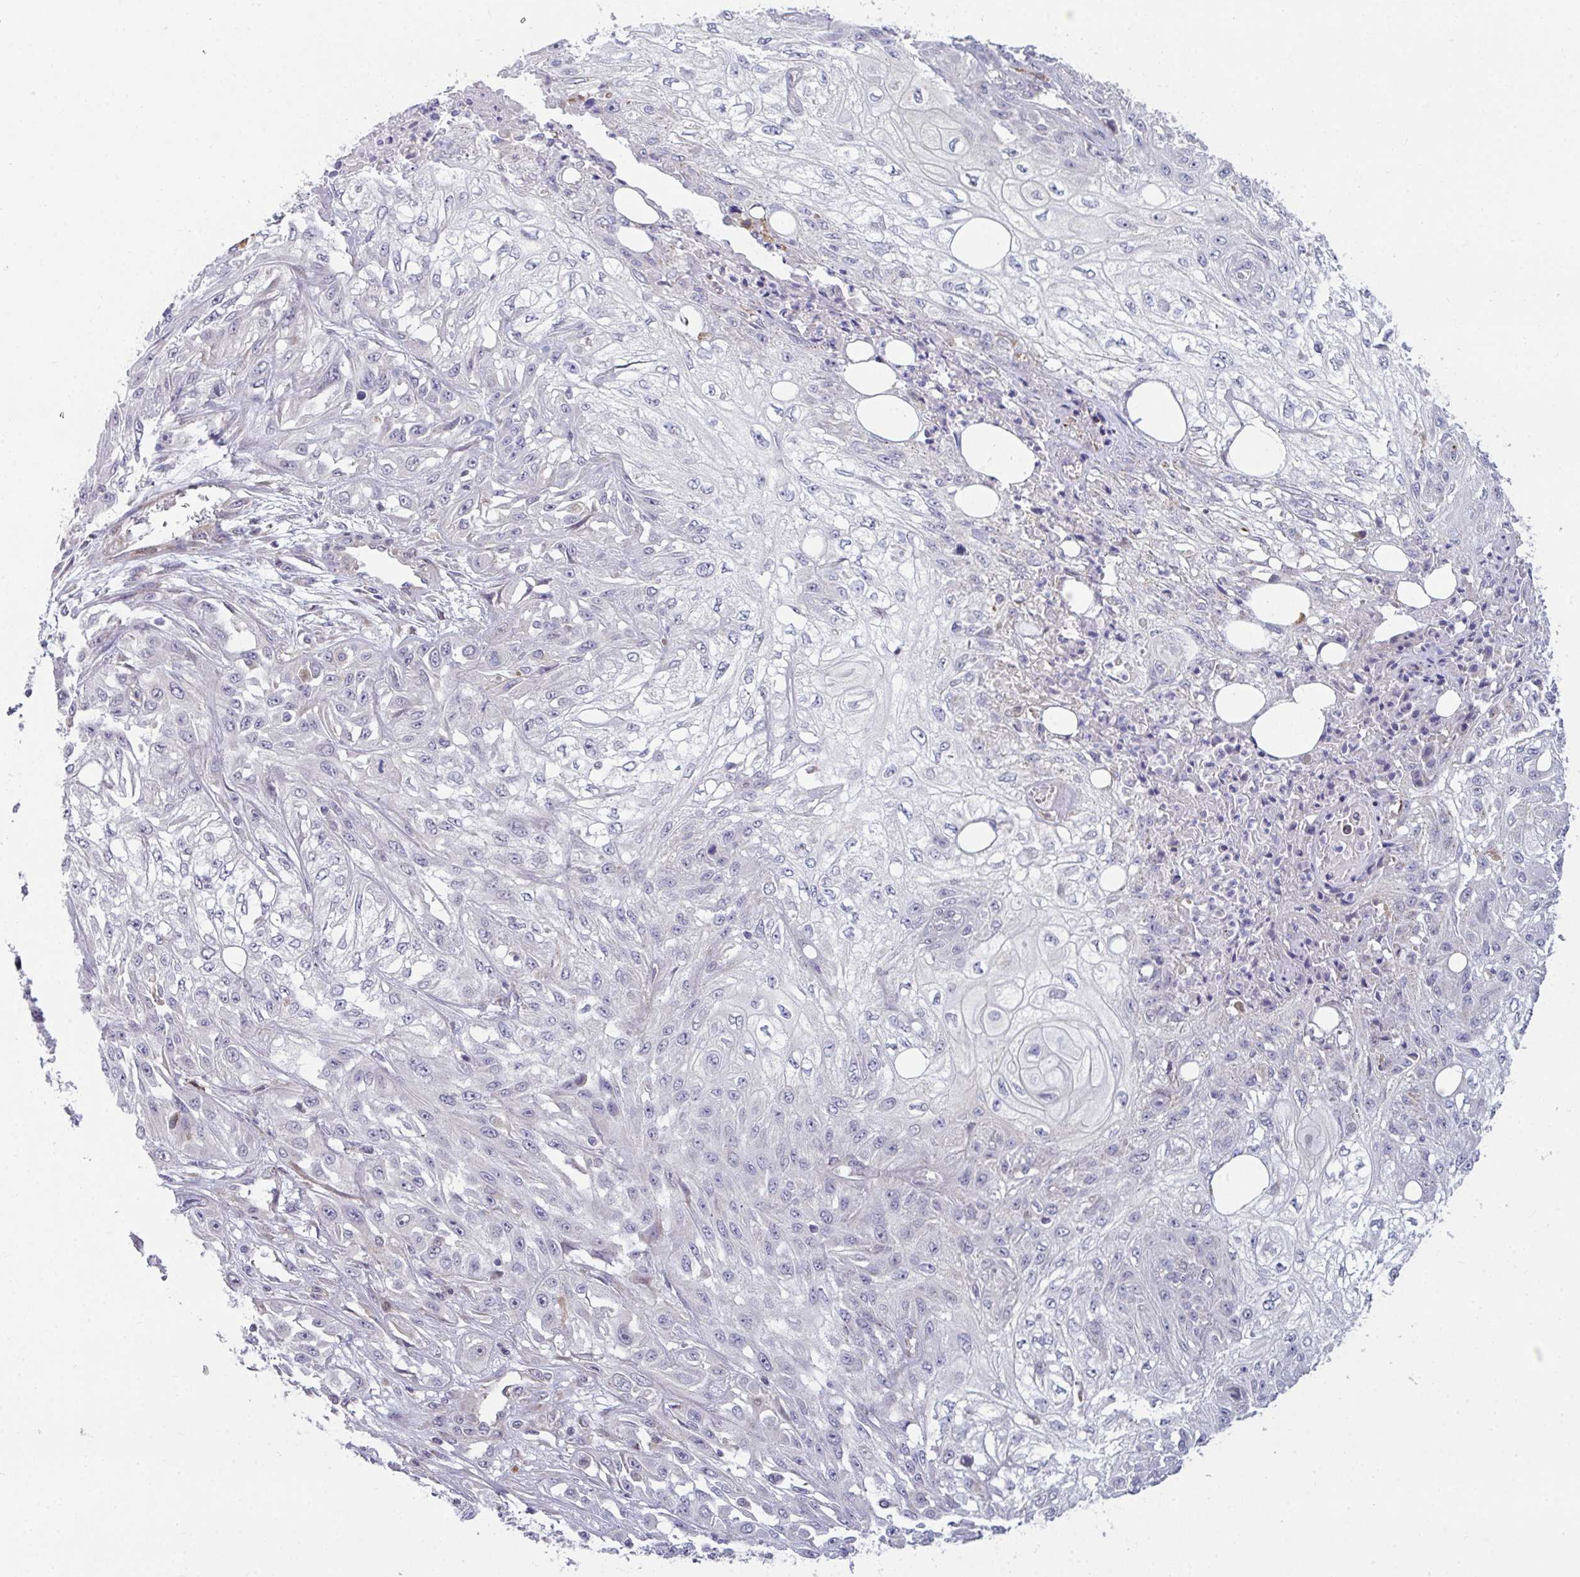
{"staining": {"intensity": "negative", "quantity": "none", "location": "none"}, "tissue": "skin cancer", "cell_type": "Tumor cells", "image_type": "cancer", "snomed": [{"axis": "morphology", "description": "Squamous cell carcinoma, NOS"}, {"axis": "morphology", "description": "Squamous cell carcinoma, metastatic, NOS"}, {"axis": "topography", "description": "Skin"}, {"axis": "topography", "description": "Lymph node"}], "caption": "A high-resolution photomicrograph shows IHC staining of skin cancer, which shows no significant staining in tumor cells.", "gene": "SRRM4", "patient": {"sex": "male", "age": 75}}